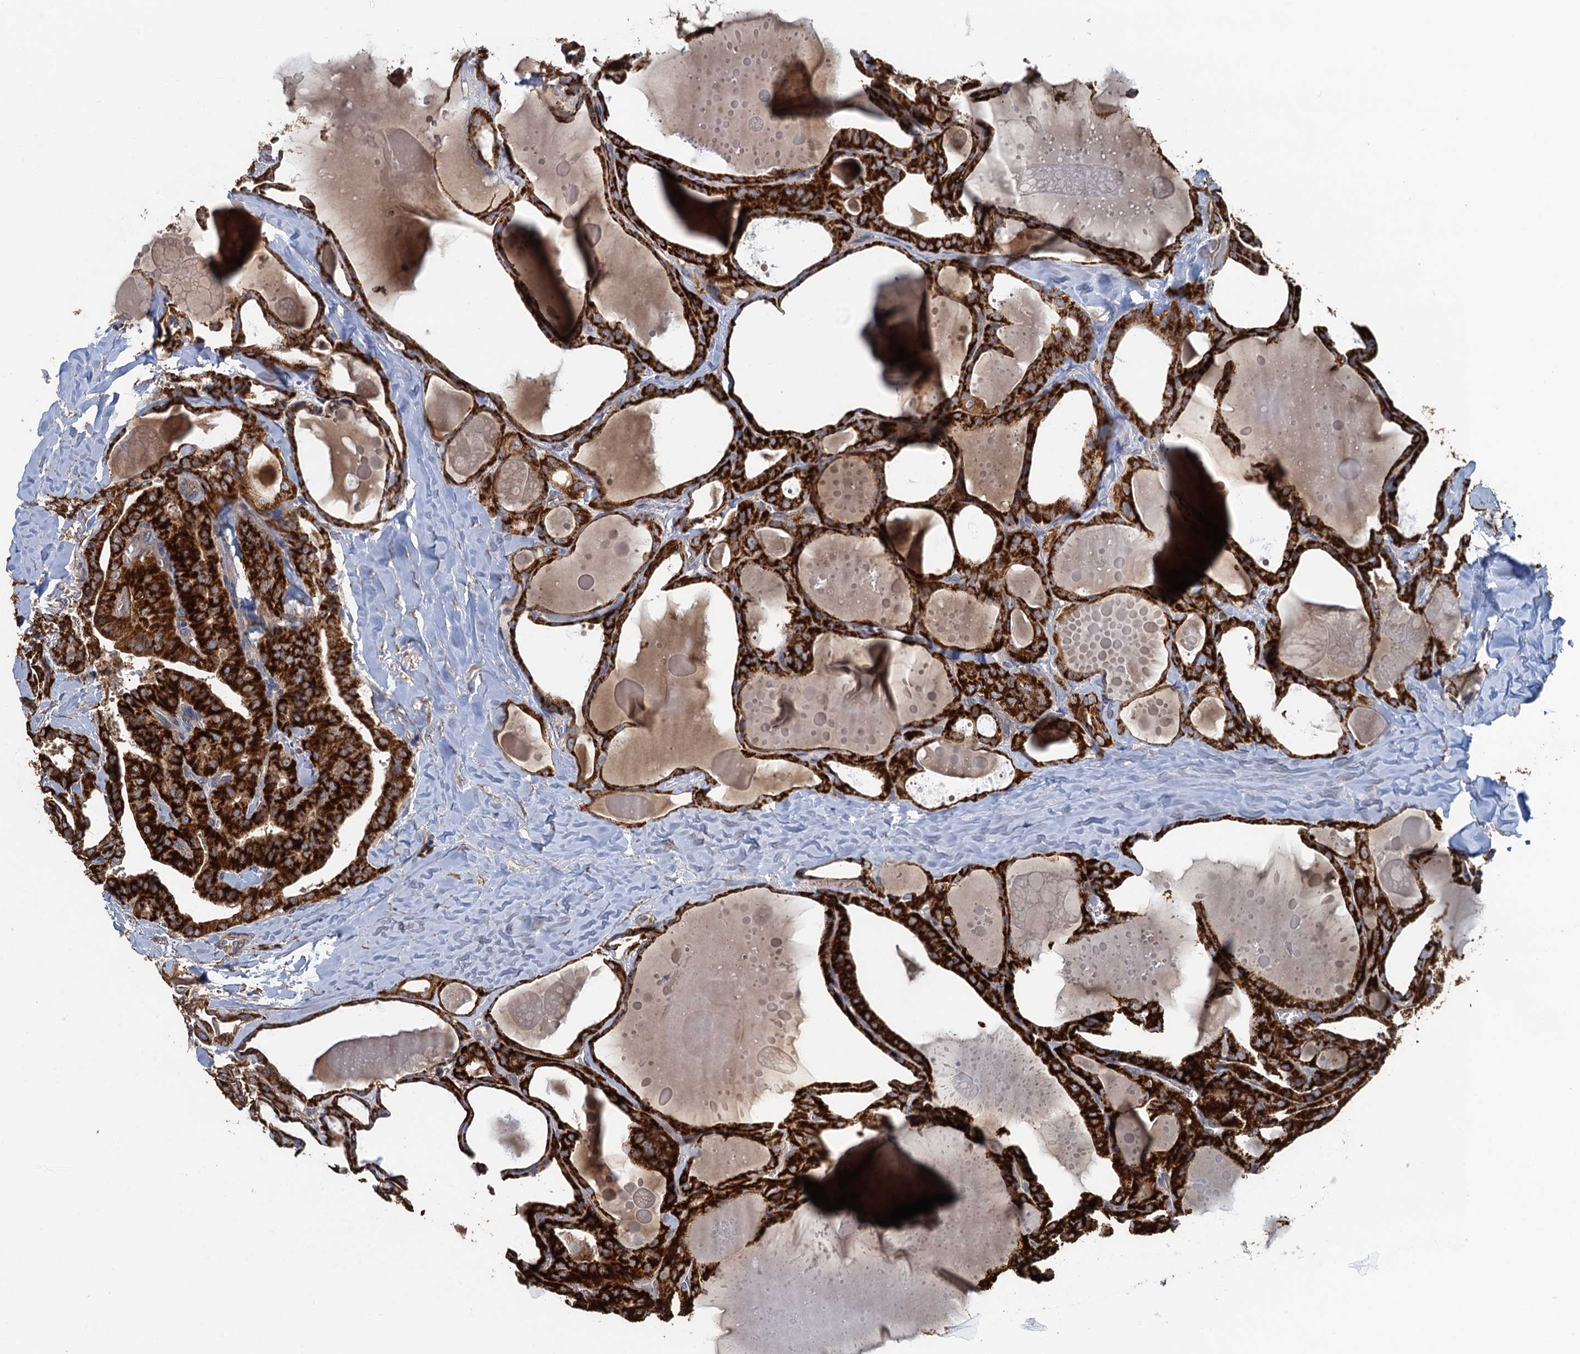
{"staining": {"intensity": "strong", "quantity": ">75%", "location": "cytoplasmic/membranous"}, "tissue": "thyroid cancer", "cell_type": "Tumor cells", "image_type": "cancer", "snomed": [{"axis": "morphology", "description": "Papillary adenocarcinoma, NOS"}, {"axis": "topography", "description": "Thyroid gland"}], "caption": "Strong cytoplasmic/membranous protein expression is present in approximately >75% of tumor cells in thyroid papillary adenocarcinoma.", "gene": "GCSH", "patient": {"sex": "male", "age": 52}}